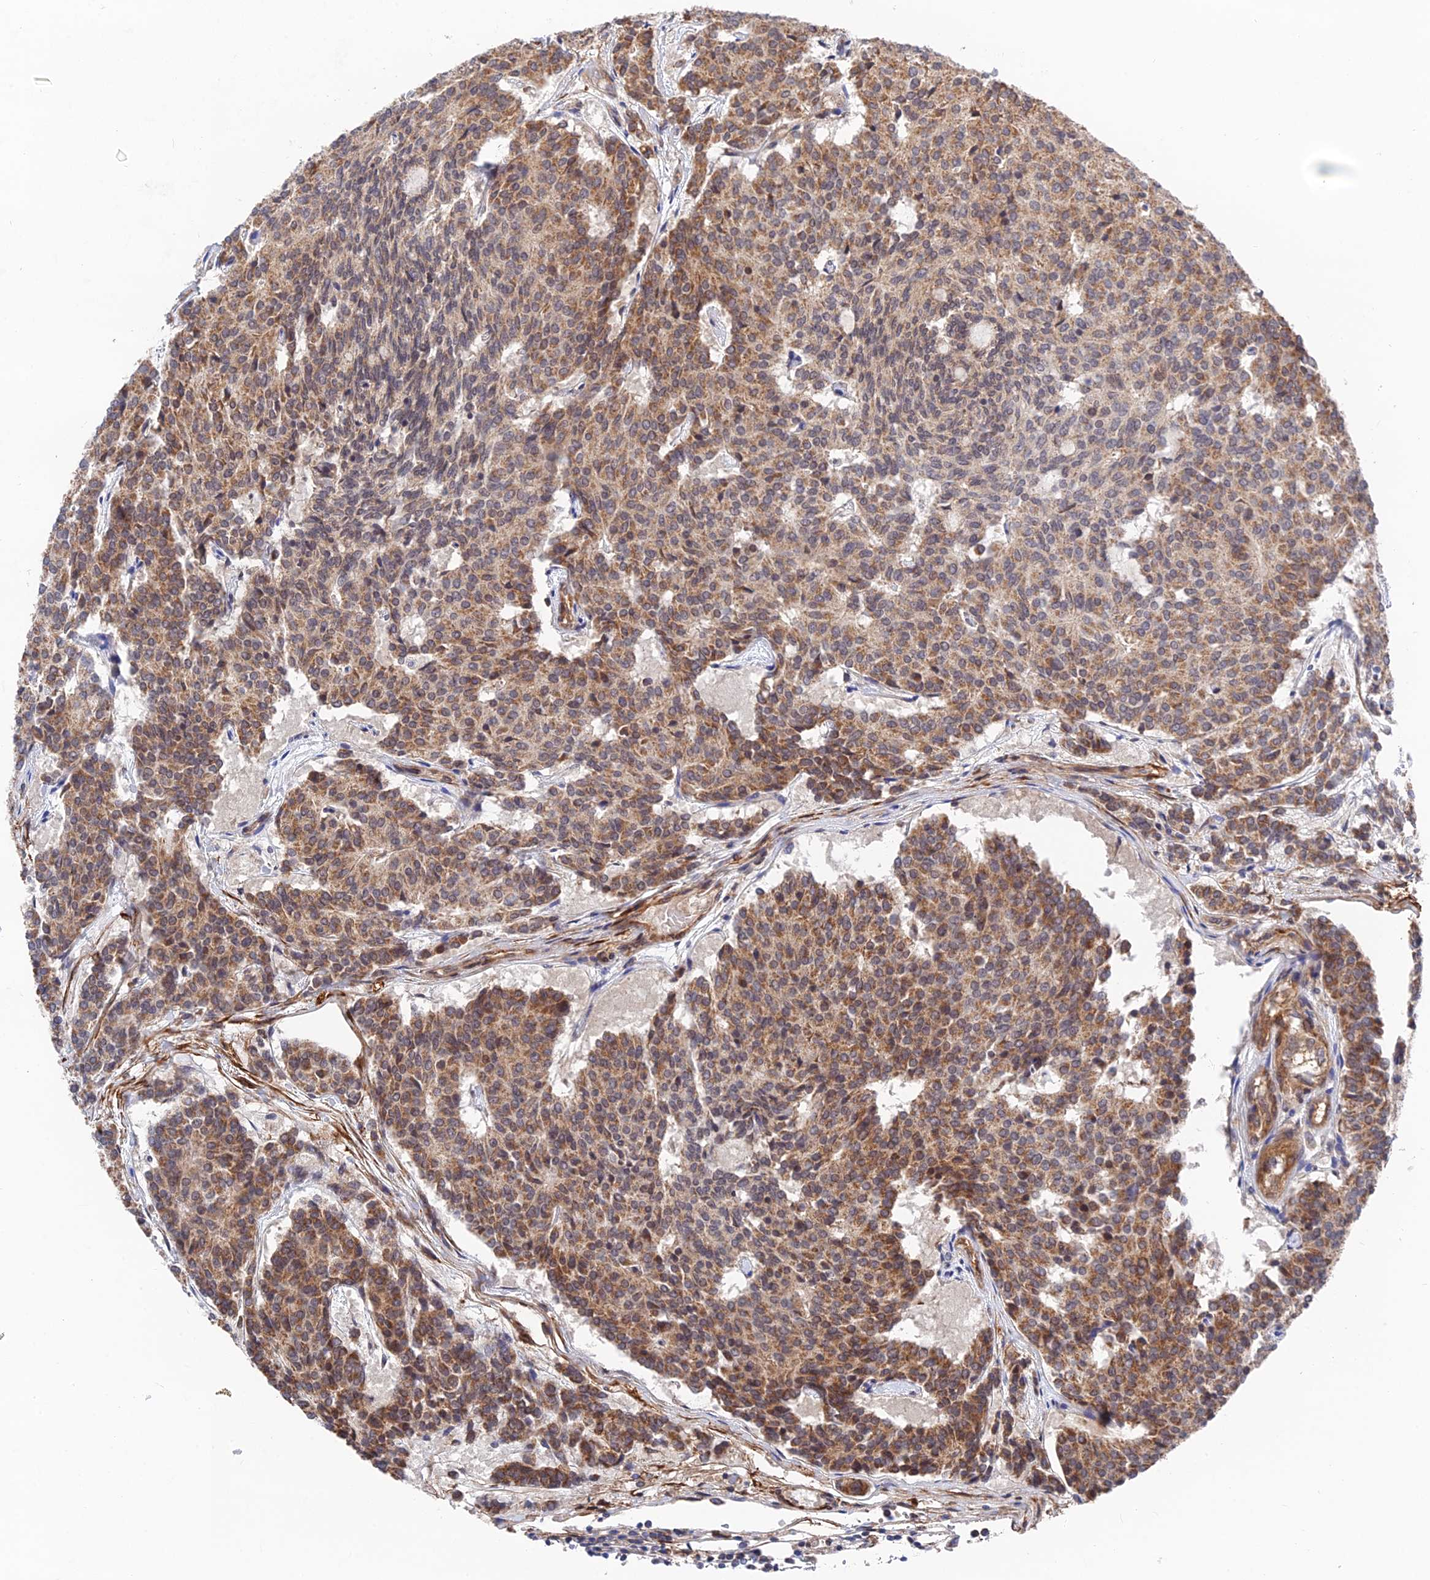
{"staining": {"intensity": "moderate", "quantity": ">75%", "location": "cytoplasmic/membranous"}, "tissue": "carcinoid", "cell_type": "Tumor cells", "image_type": "cancer", "snomed": [{"axis": "morphology", "description": "Carcinoid, malignant, NOS"}, {"axis": "topography", "description": "Pancreas"}], "caption": "There is medium levels of moderate cytoplasmic/membranous positivity in tumor cells of carcinoid, as demonstrated by immunohistochemical staining (brown color).", "gene": "ZNF320", "patient": {"sex": "female", "age": 54}}